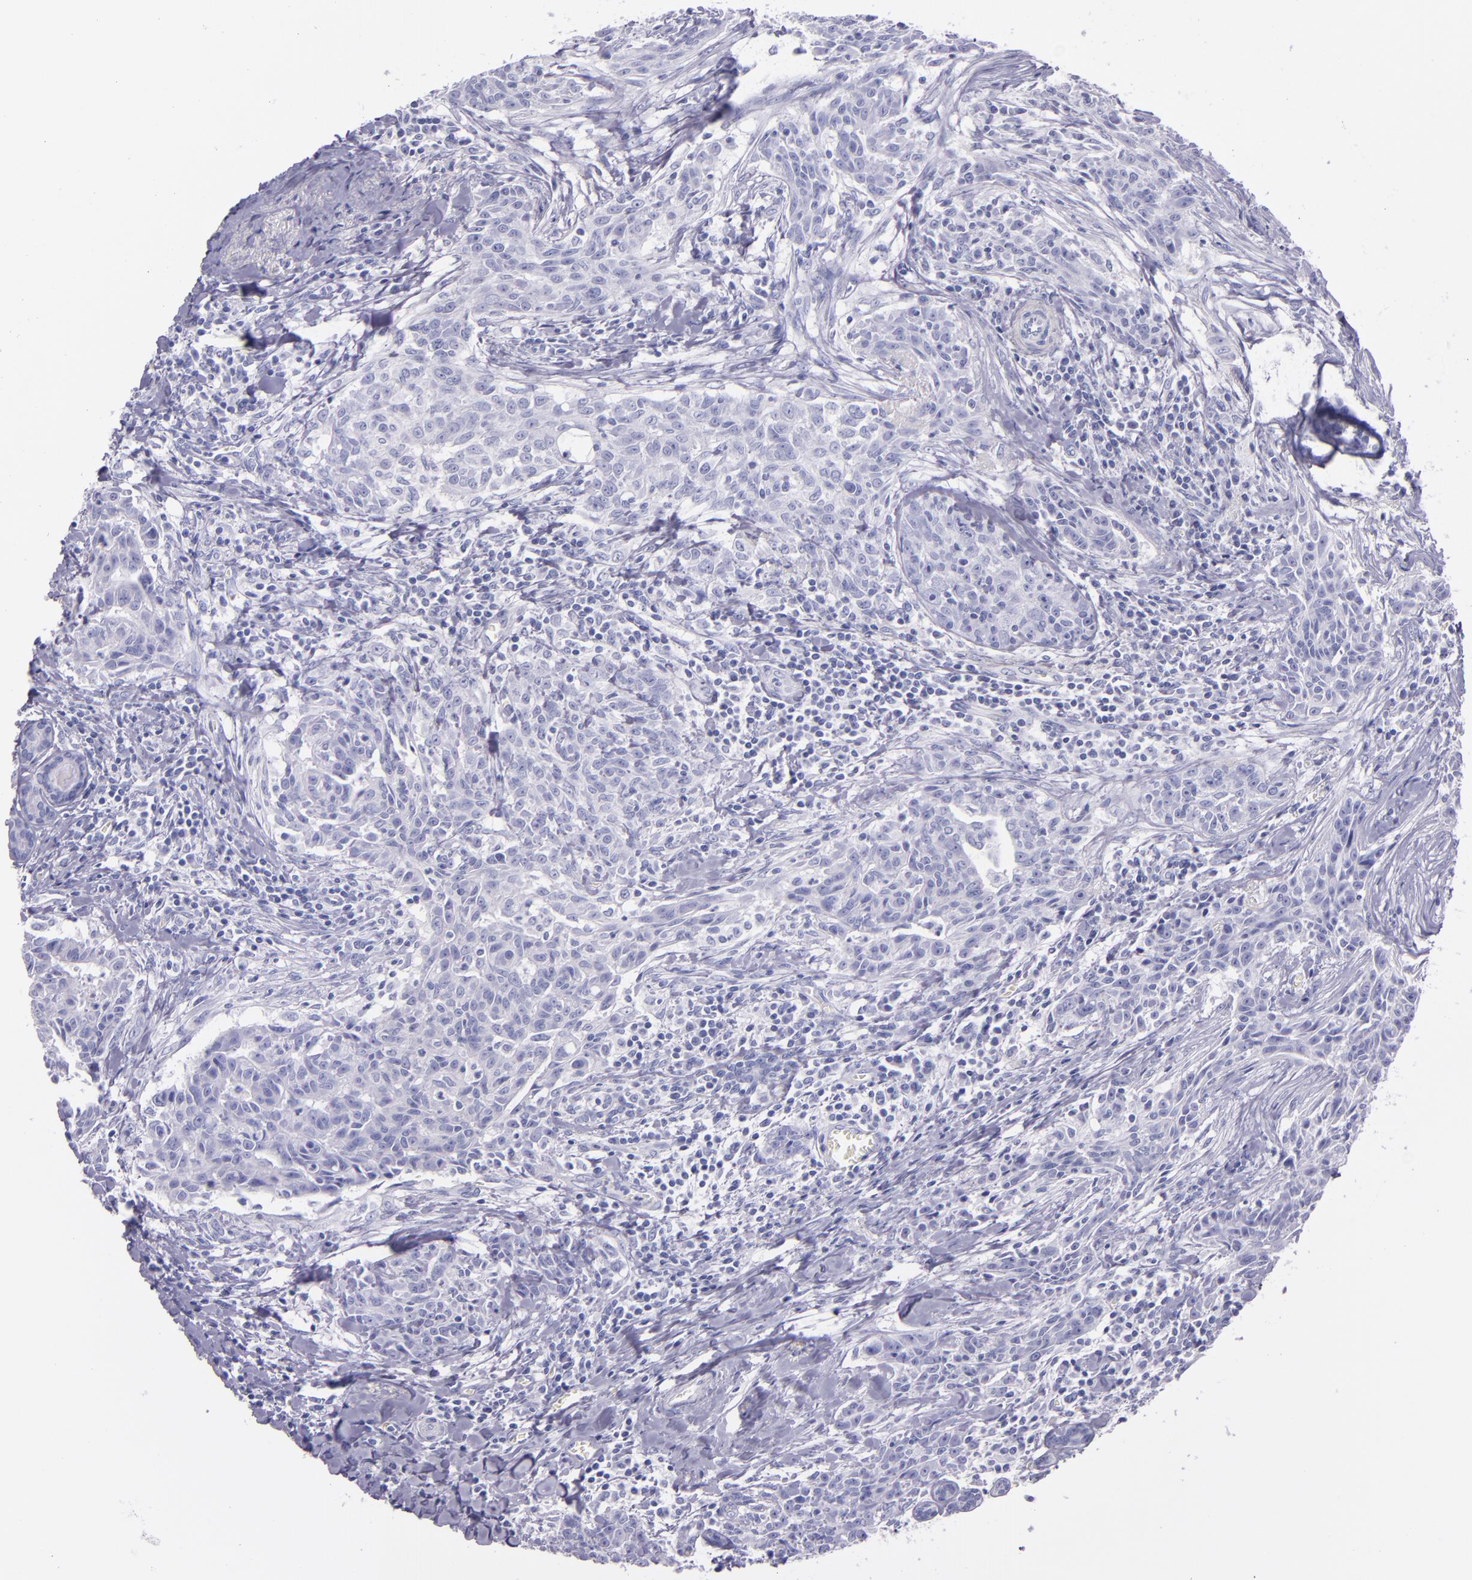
{"staining": {"intensity": "negative", "quantity": "none", "location": "none"}, "tissue": "breast cancer", "cell_type": "Tumor cells", "image_type": "cancer", "snomed": [{"axis": "morphology", "description": "Duct carcinoma"}, {"axis": "topography", "description": "Breast"}], "caption": "Human intraductal carcinoma (breast) stained for a protein using immunohistochemistry (IHC) displays no staining in tumor cells.", "gene": "SFTPB", "patient": {"sex": "female", "age": 50}}